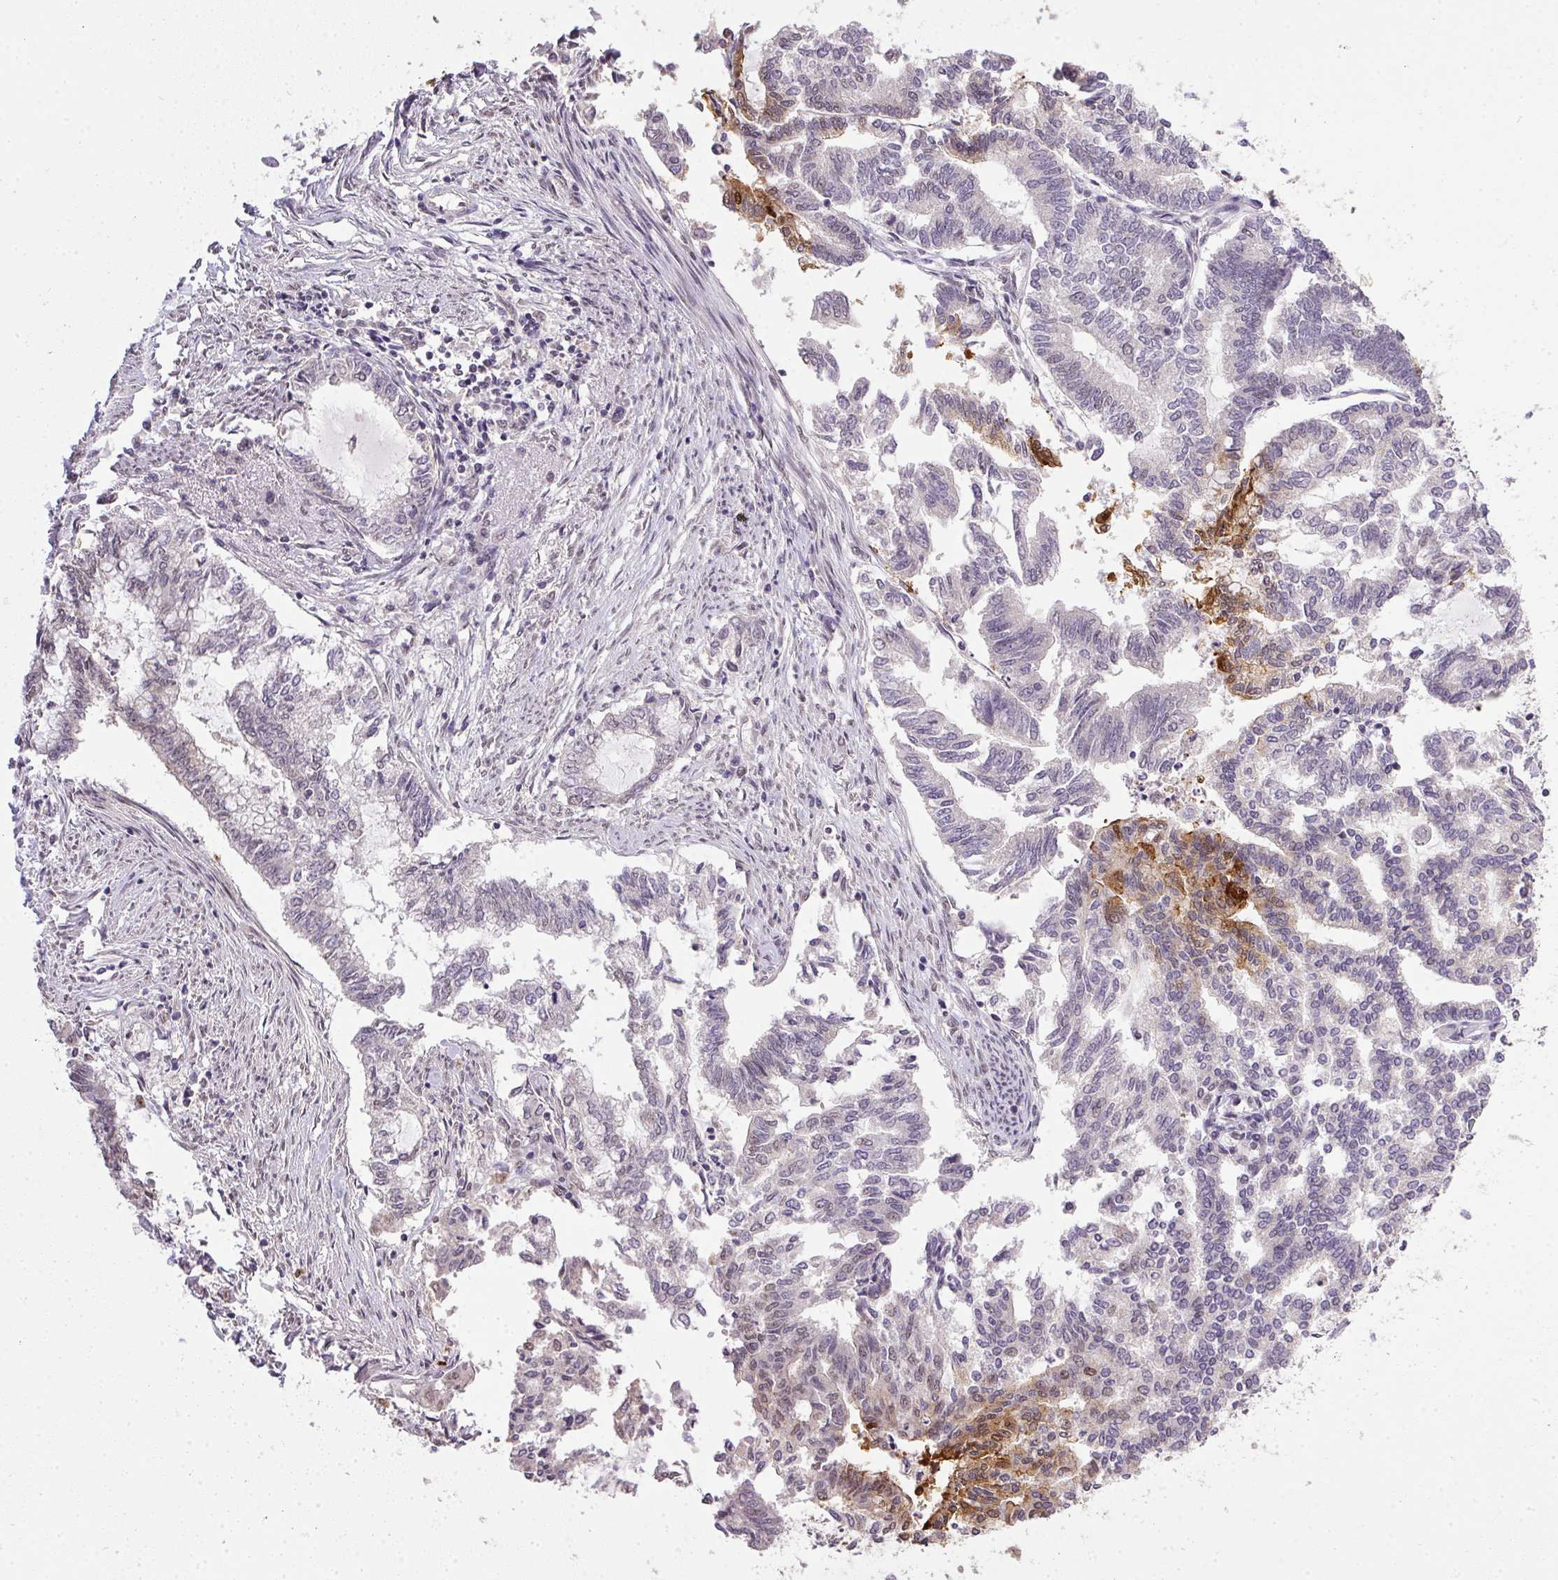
{"staining": {"intensity": "moderate", "quantity": "<25%", "location": "cytoplasmic/membranous"}, "tissue": "endometrial cancer", "cell_type": "Tumor cells", "image_type": "cancer", "snomed": [{"axis": "morphology", "description": "Adenocarcinoma, NOS"}, {"axis": "topography", "description": "Endometrium"}], "caption": "Approximately <25% of tumor cells in endometrial cancer exhibit moderate cytoplasmic/membranous protein expression as visualized by brown immunohistochemical staining.", "gene": "PPP4R4", "patient": {"sex": "female", "age": 79}}